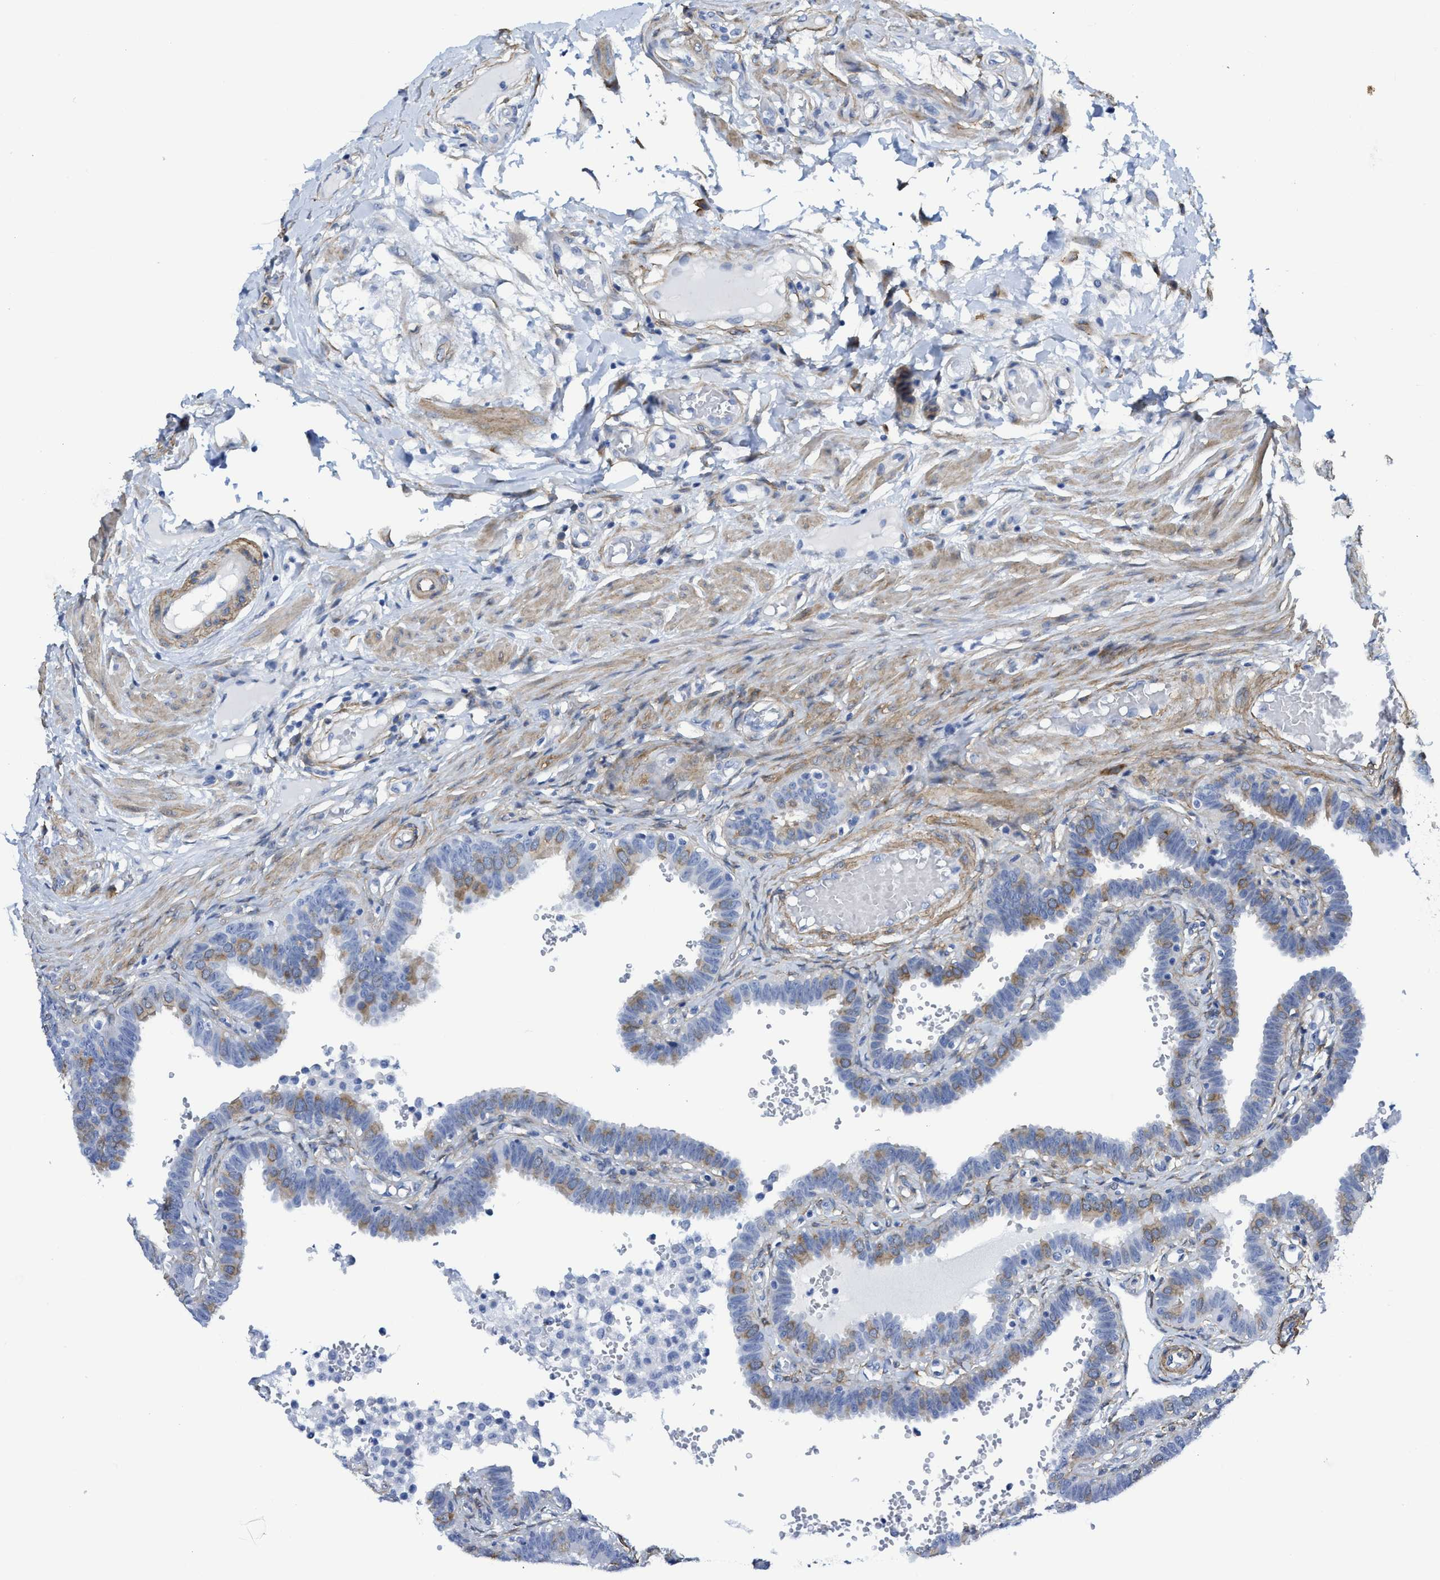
{"staining": {"intensity": "moderate", "quantity": "25%-75%", "location": "cytoplasmic/membranous"}, "tissue": "fallopian tube", "cell_type": "Glandular cells", "image_type": "normal", "snomed": [{"axis": "morphology", "description": "Normal tissue, NOS"}, {"axis": "topography", "description": "Fallopian tube"}, {"axis": "topography", "description": "Placenta"}], "caption": "Moderate cytoplasmic/membranous staining is identified in about 25%-75% of glandular cells in normal fallopian tube. (IHC, brightfield microscopy, high magnification).", "gene": "TUB", "patient": {"sex": "female", "age": 34}}